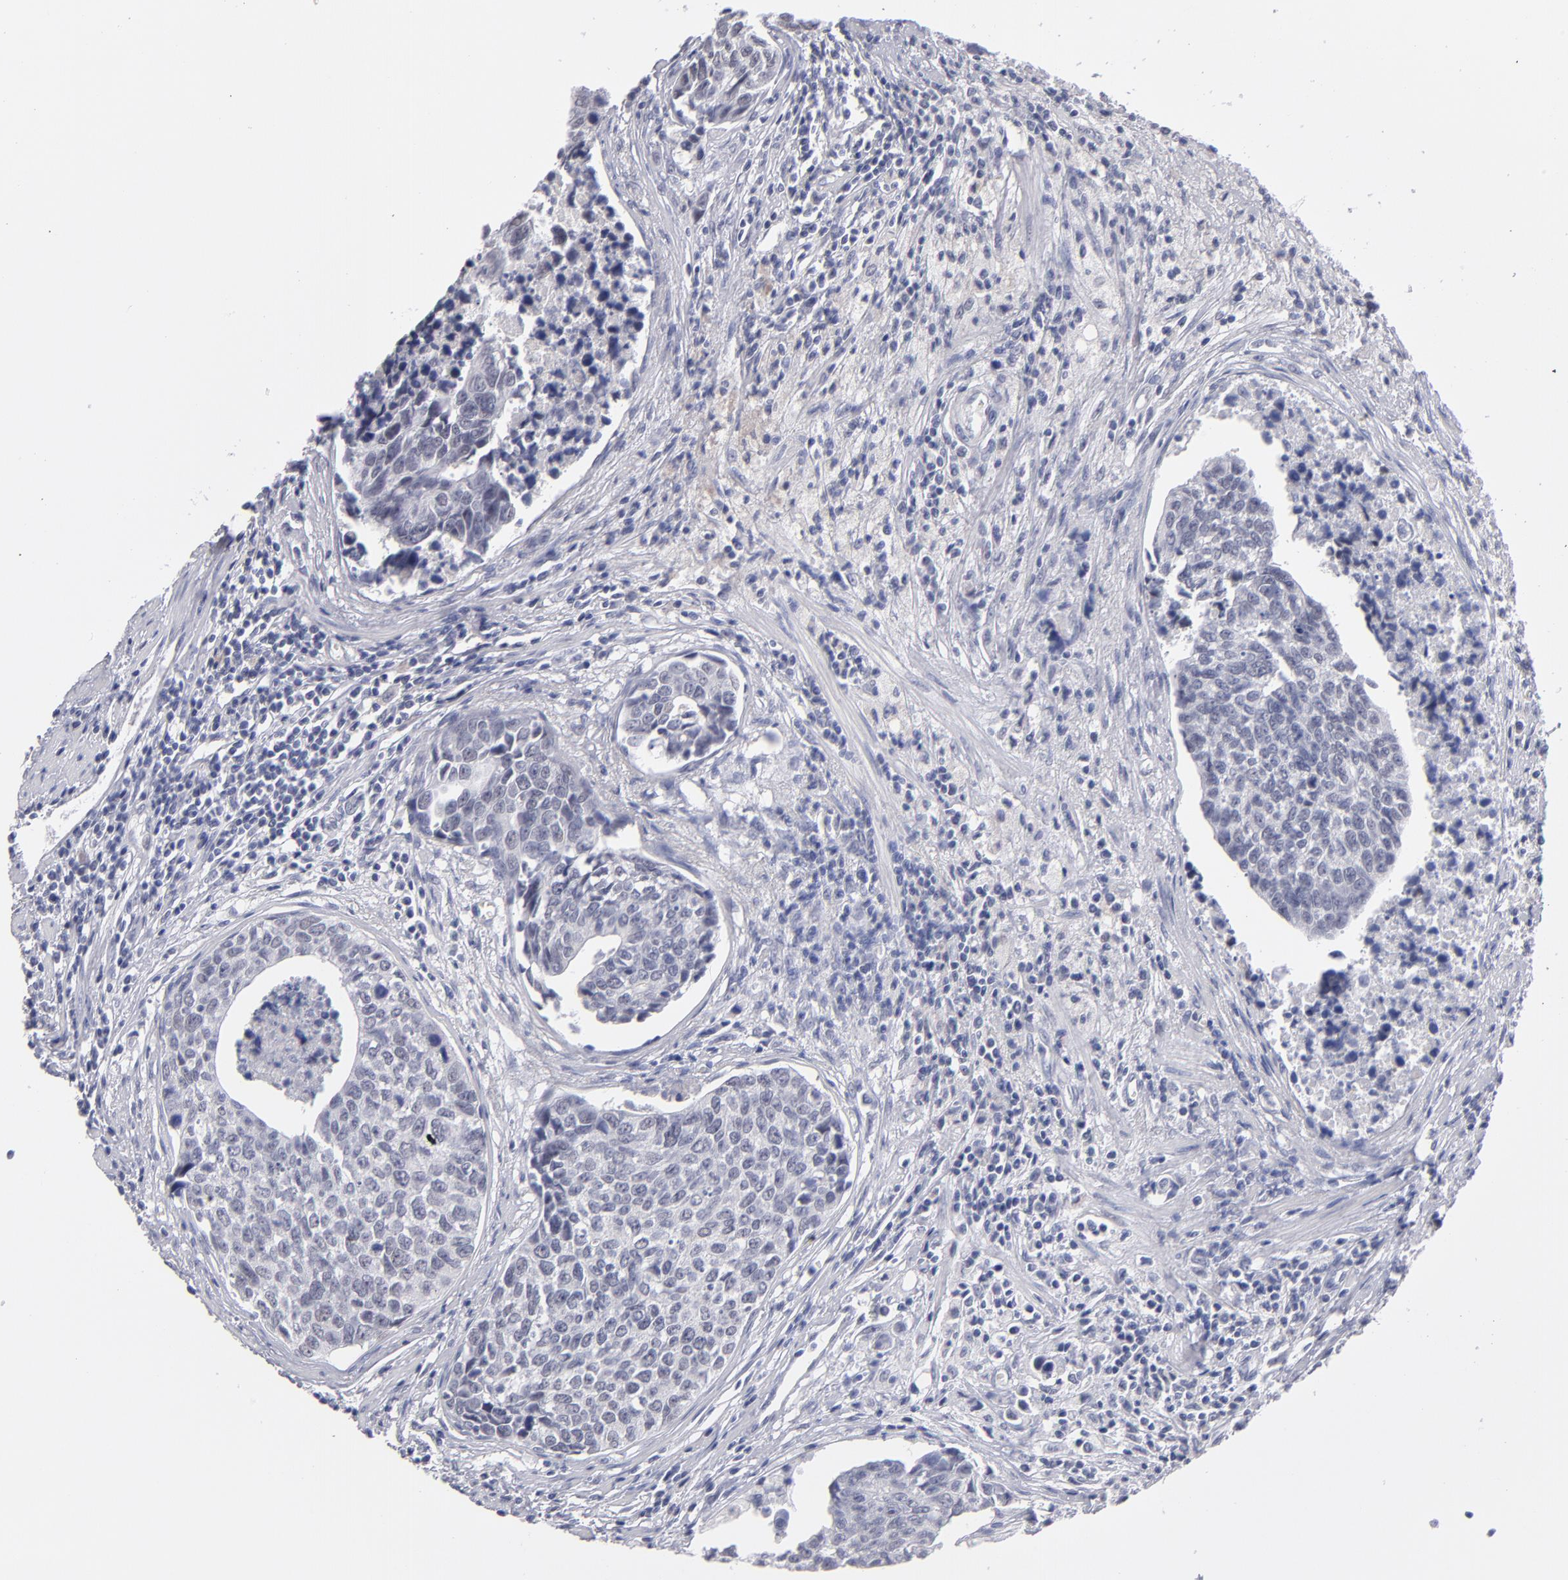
{"staining": {"intensity": "negative", "quantity": "none", "location": "none"}, "tissue": "urothelial cancer", "cell_type": "Tumor cells", "image_type": "cancer", "snomed": [{"axis": "morphology", "description": "Urothelial carcinoma, High grade"}, {"axis": "topography", "description": "Urinary bladder"}], "caption": "Image shows no significant protein positivity in tumor cells of urothelial cancer. (DAB immunohistochemistry (IHC), high magnification).", "gene": "TEX11", "patient": {"sex": "male", "age": 81}}